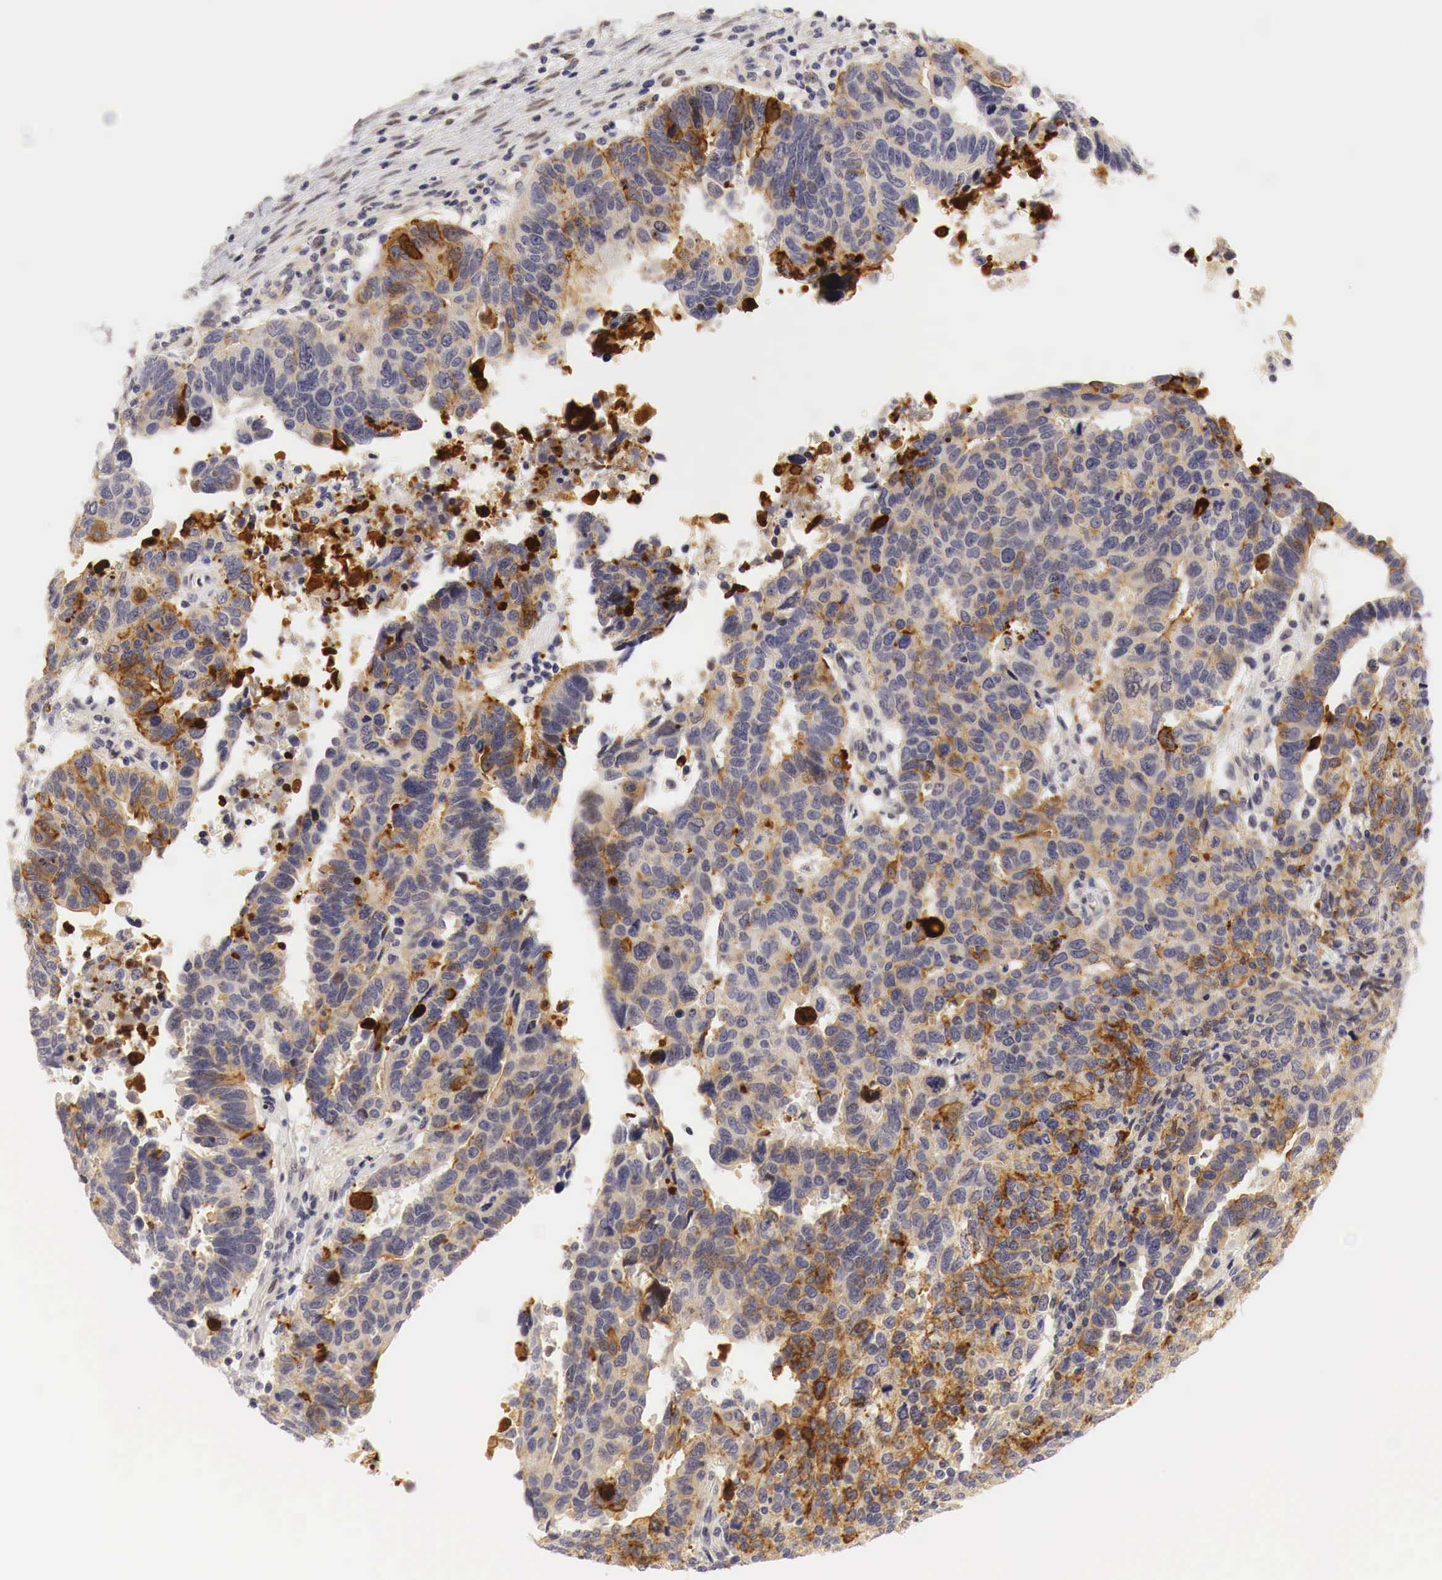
{"staining": {"intensity": "weak", "quantity": "<25%", "location": "cytoplasmic/membranous"}, "tissue": "ovarian cancer", "cell_type": "Tumor cells", "image_type": "cancer", "snomed": [{"axis": "morphology", "description": "Carcinoma, endometroid"}, {"axis": "morphology", "description": "Cystadenocarcinoma, serous, NOS"}, {"axis": "topography", "description": "Ovary"}], "caption": "High magnification brightfield microscopy of serous cystadenocarcinoma (ovarian) stained with DAB (3,3'-diaminobenzidine) (brown) and counterstained with hematoxylin (blue): tumor cells show no significant staining.", "gene": "CASP3", "patient": {"sex": "female", "age": 45}}